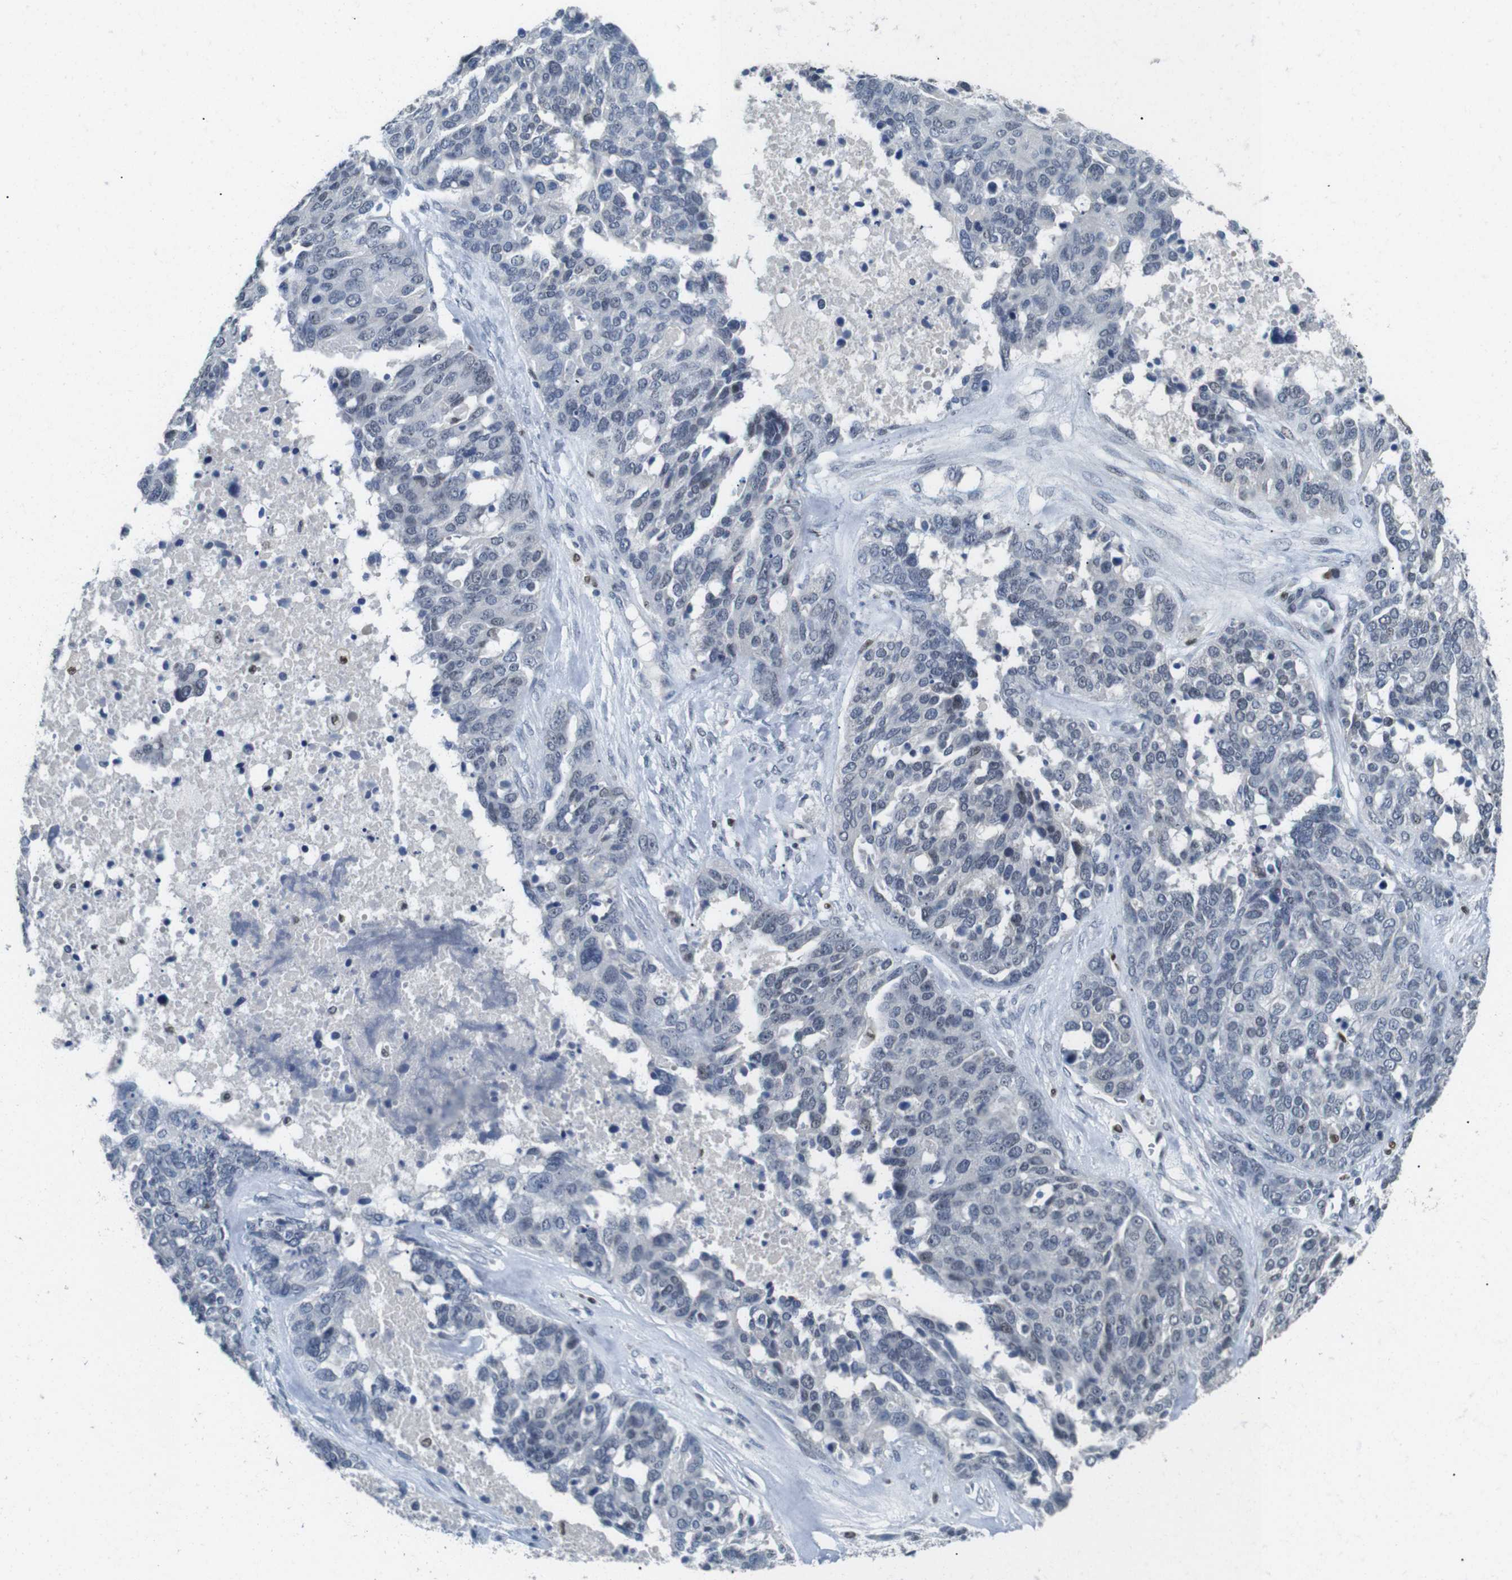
{"staining": {"intensity": "negative", "quantity": "none", "location": "none"}, "tissue": "ovarian cancer", "cell_type": "Tumor cells", "image_type": "cancer", "snomed": [{"axis": "morphology", "description": "Cystadenocarcinoma, serous, NOS"}, {"axis": "topography", "description": "Ovary"}], "caption": "Ovarian serous cystadenocarcinoma stained for a protein using immunohistochemistry (IHC) reveals no expression tumor cells.", "gene": "IRF8", "patient": {"sex": "female", "age": 44}}